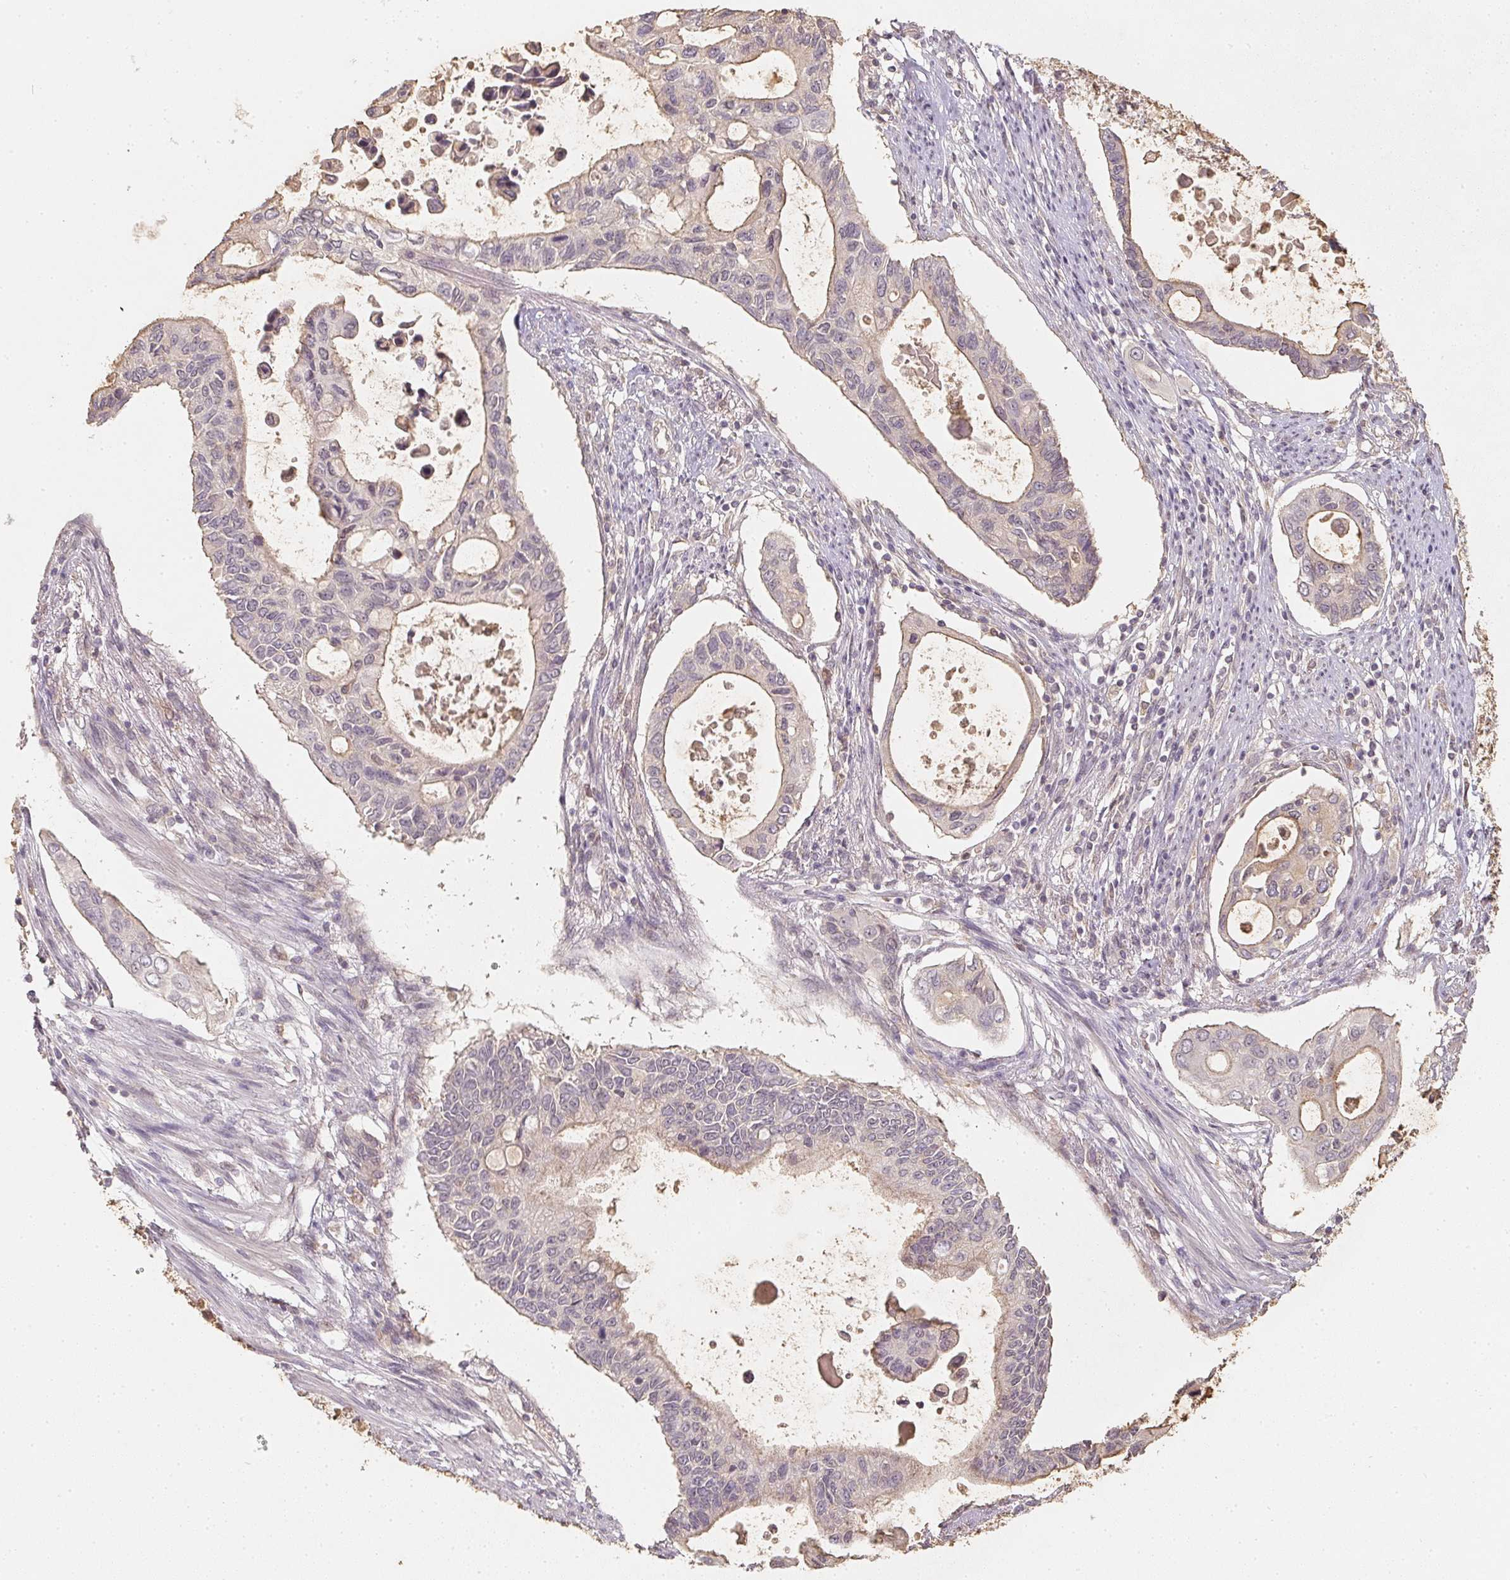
{"staining": {"intensity": "weak", "quantity": "25%-75%", "location": "cytoplasmic/membranous"}, "tissue": "pancreatic cancer", "cell_type": "Tumor cells", "image_type": "cancer", "snomed": [{"axis": "morphology", "description": "Adenocarcinoma, NOS"}, {"axis": "topography", "description": "Pancreas"}], "caption": "Immunohistochemical staining of adenocarcinoma (pancreatic) shows weak cytoplasmic/membranous protein expression in approximately 25%-75% of tumor cells.", "gene": "SOAT1", "patient": {"sex": "female", "age": 63}}